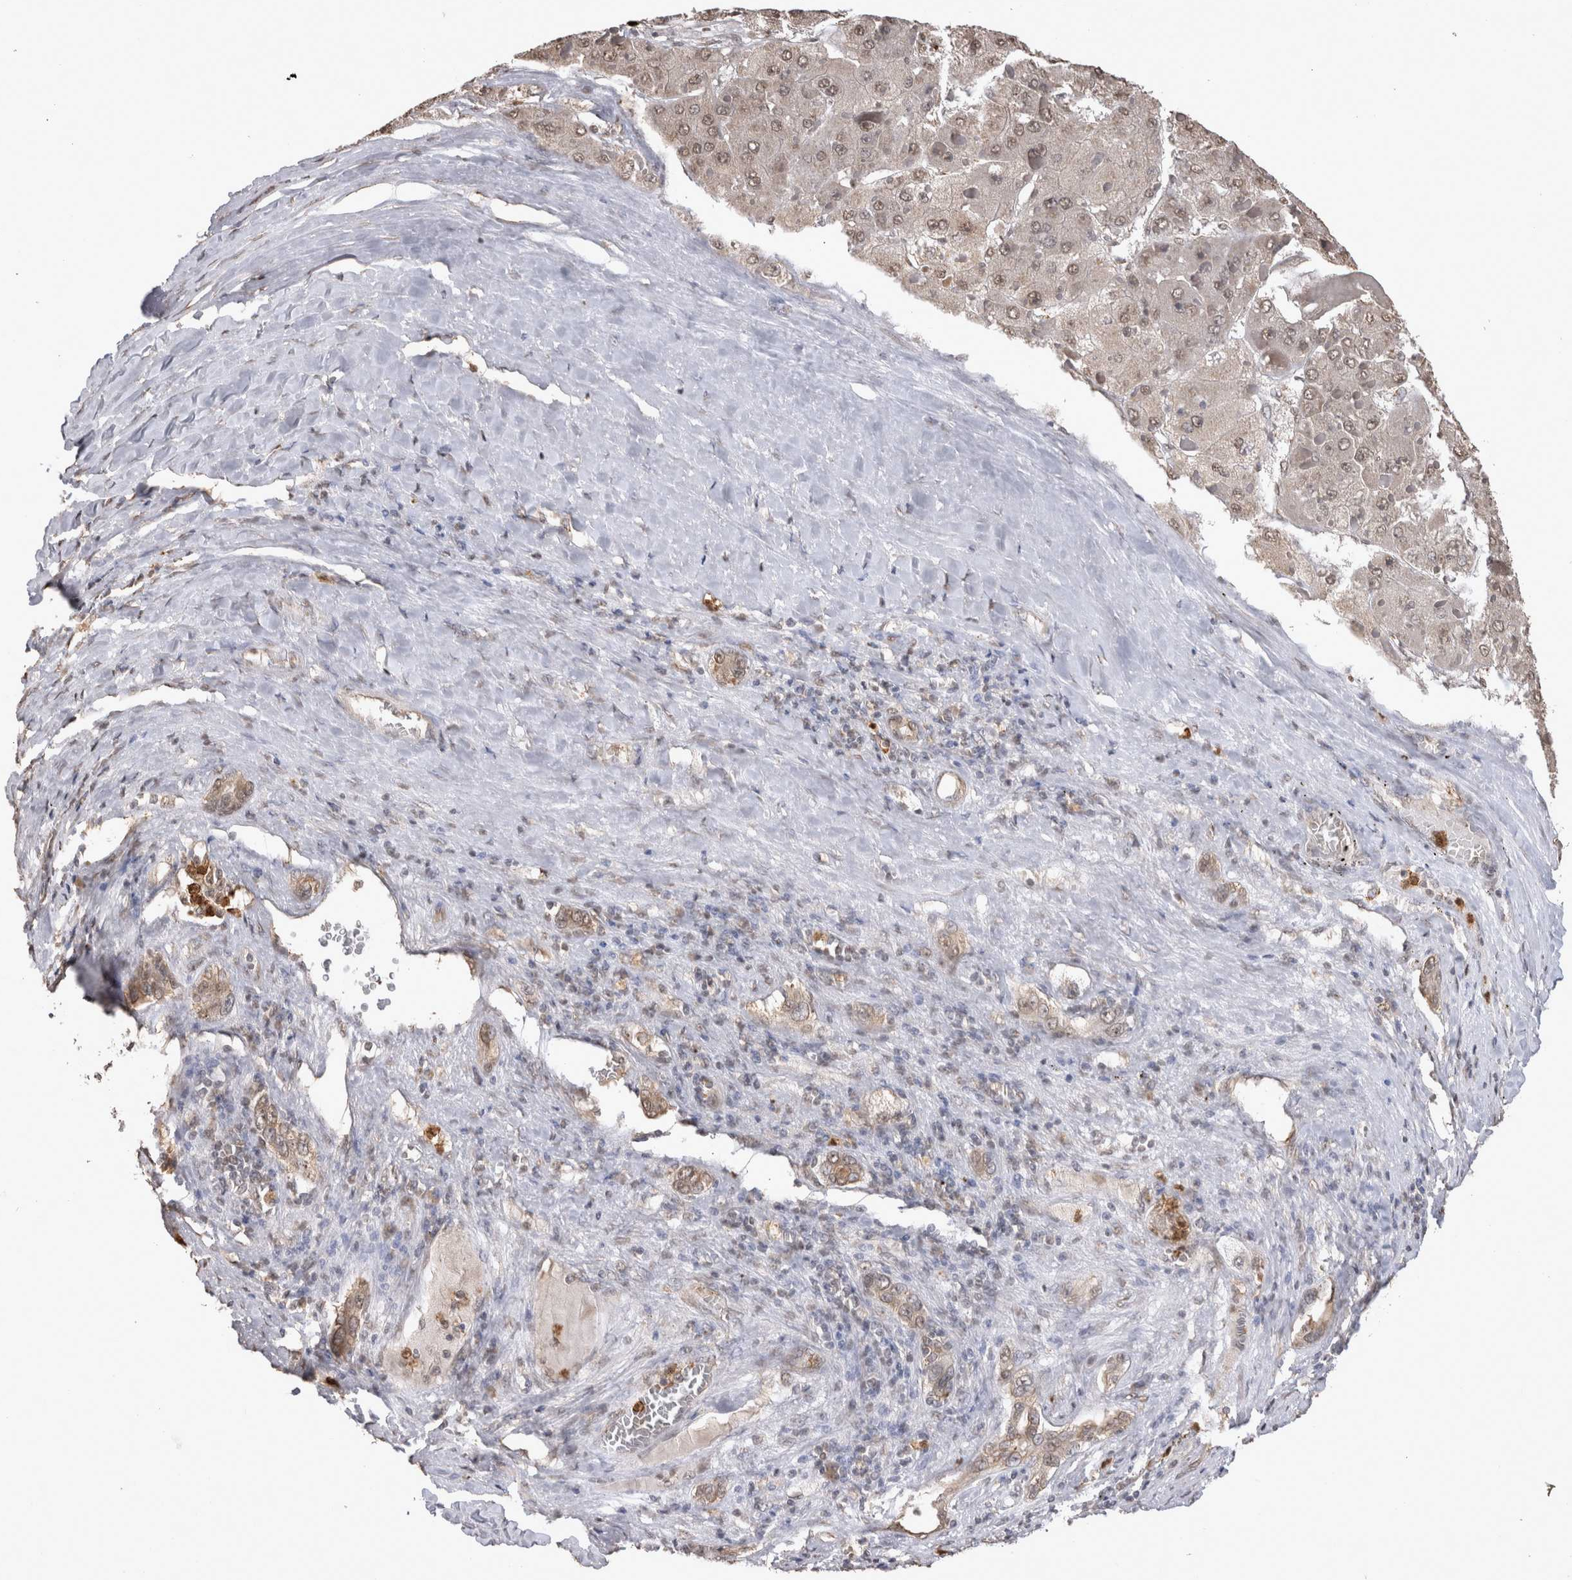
{"staining": {"intensity": "weak", "quantity": ">75%", "location": "nuclear"}, "tissue": "liver cancer", "cell_type": "Tumor cells", "image_type": "cancer", "snomed": [{"axis": "morphology", "description": "Carcinoma, Hepatocellular, NOS"}, {"axis": "topography", "description": "Liver"}], "caption": "Tumor cells show low levels of weak nuclear expression in about >75% of cells in hepatocellular carcinoma (liver).", "gene": "PAK4", "patient": {"sex": "female", "age": 73}}